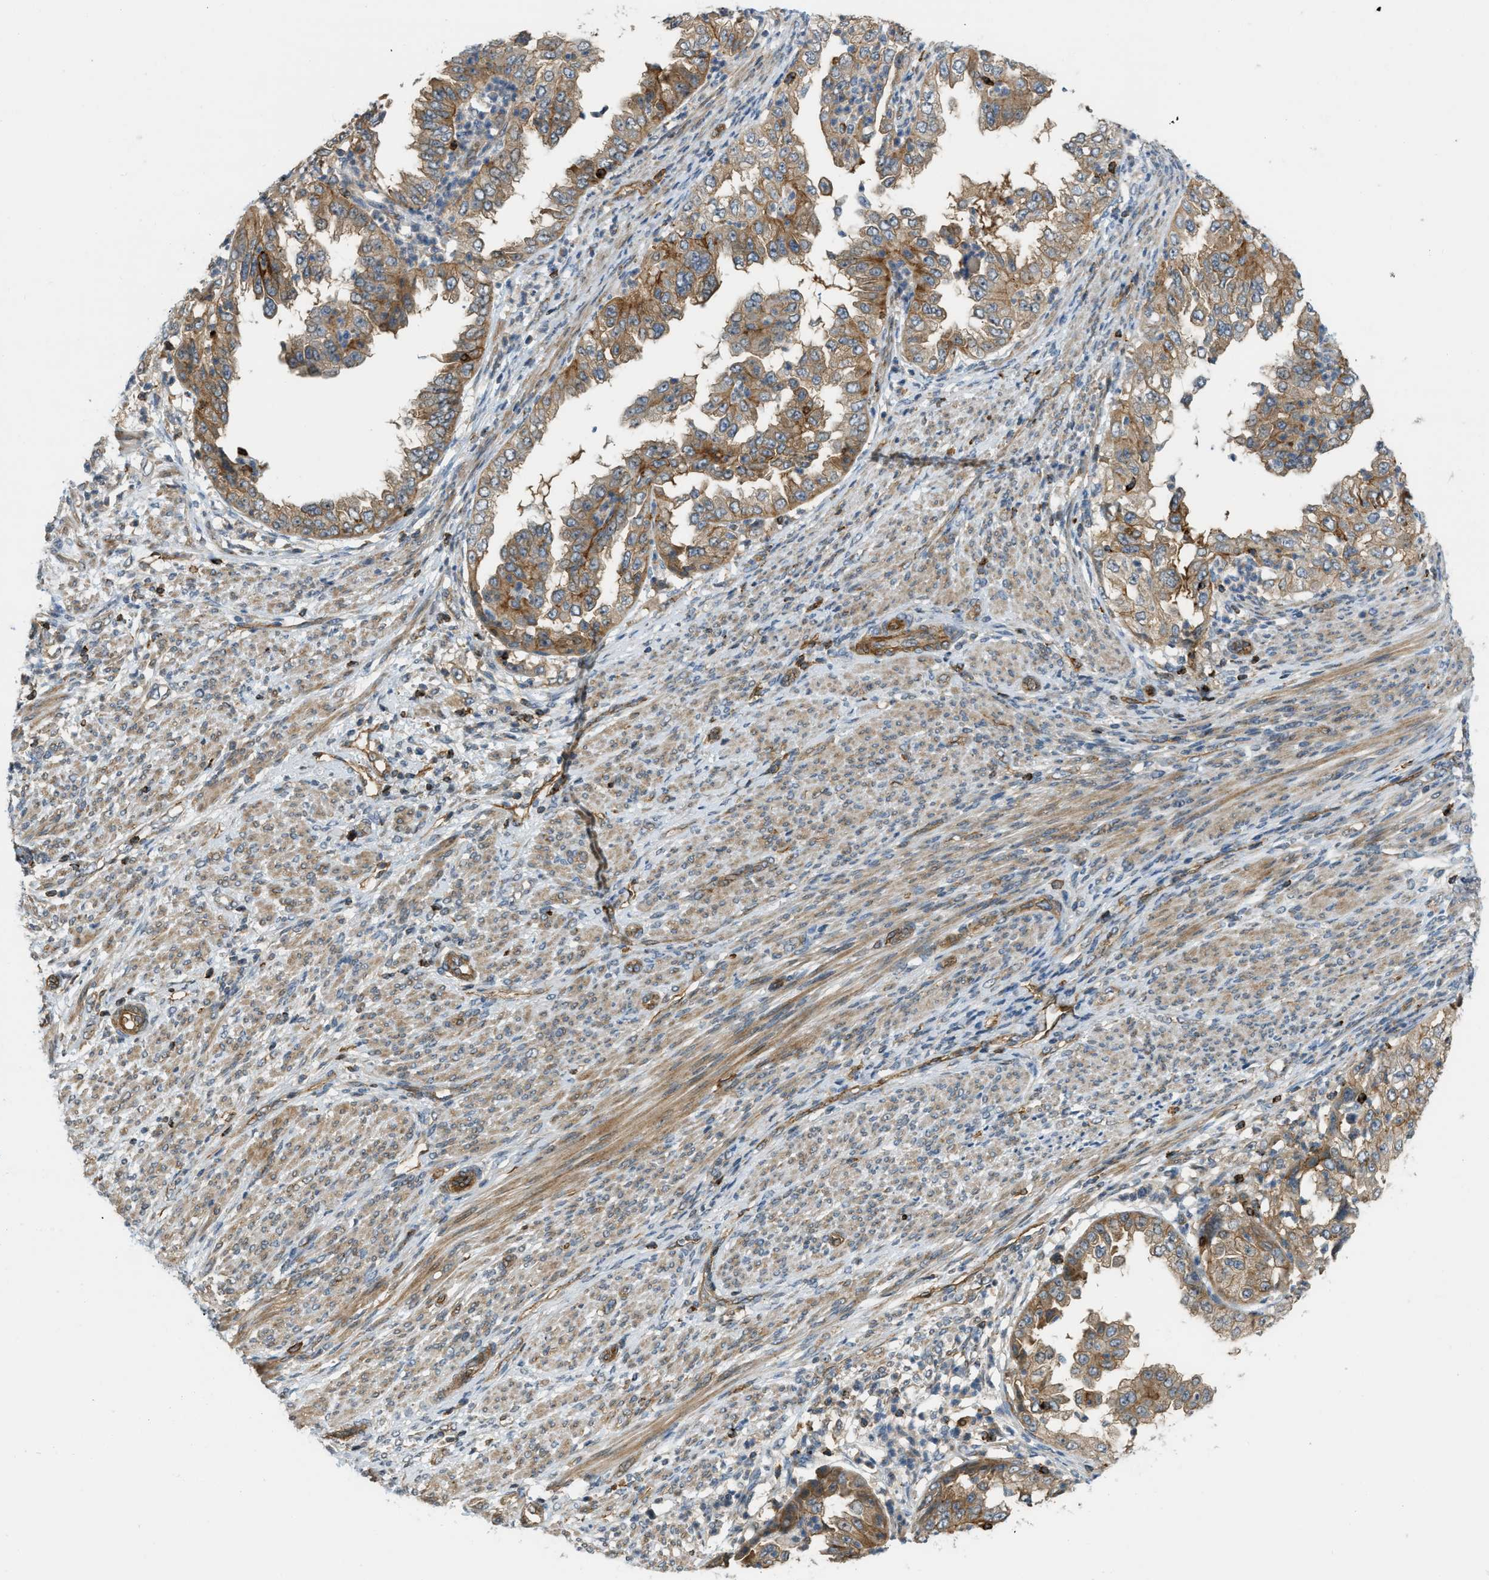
{"staining": {"intensity": "moderate", "quantity": ">75%", "location": "cytoplasmic/membranous"}, "tissue": "endometrial cancer", "cell_type": "Tumor cells", "image_type": "cancer", "snomed": [{"axis": "morphology", "description": "Adenocarcinoma, NOS"}, {"axis": "topography", "description": "Endometrium"}], "caption": "Protein analysis of endometrial cancer tissue reveals moderate cytoplasmic/membranous expression in approximately >75% of tumor cells. (DAB IHC with brightfield microscopy, high magnification).", "gene": "KIAA1671", "patient": {"sex": "female", "age": 85}}